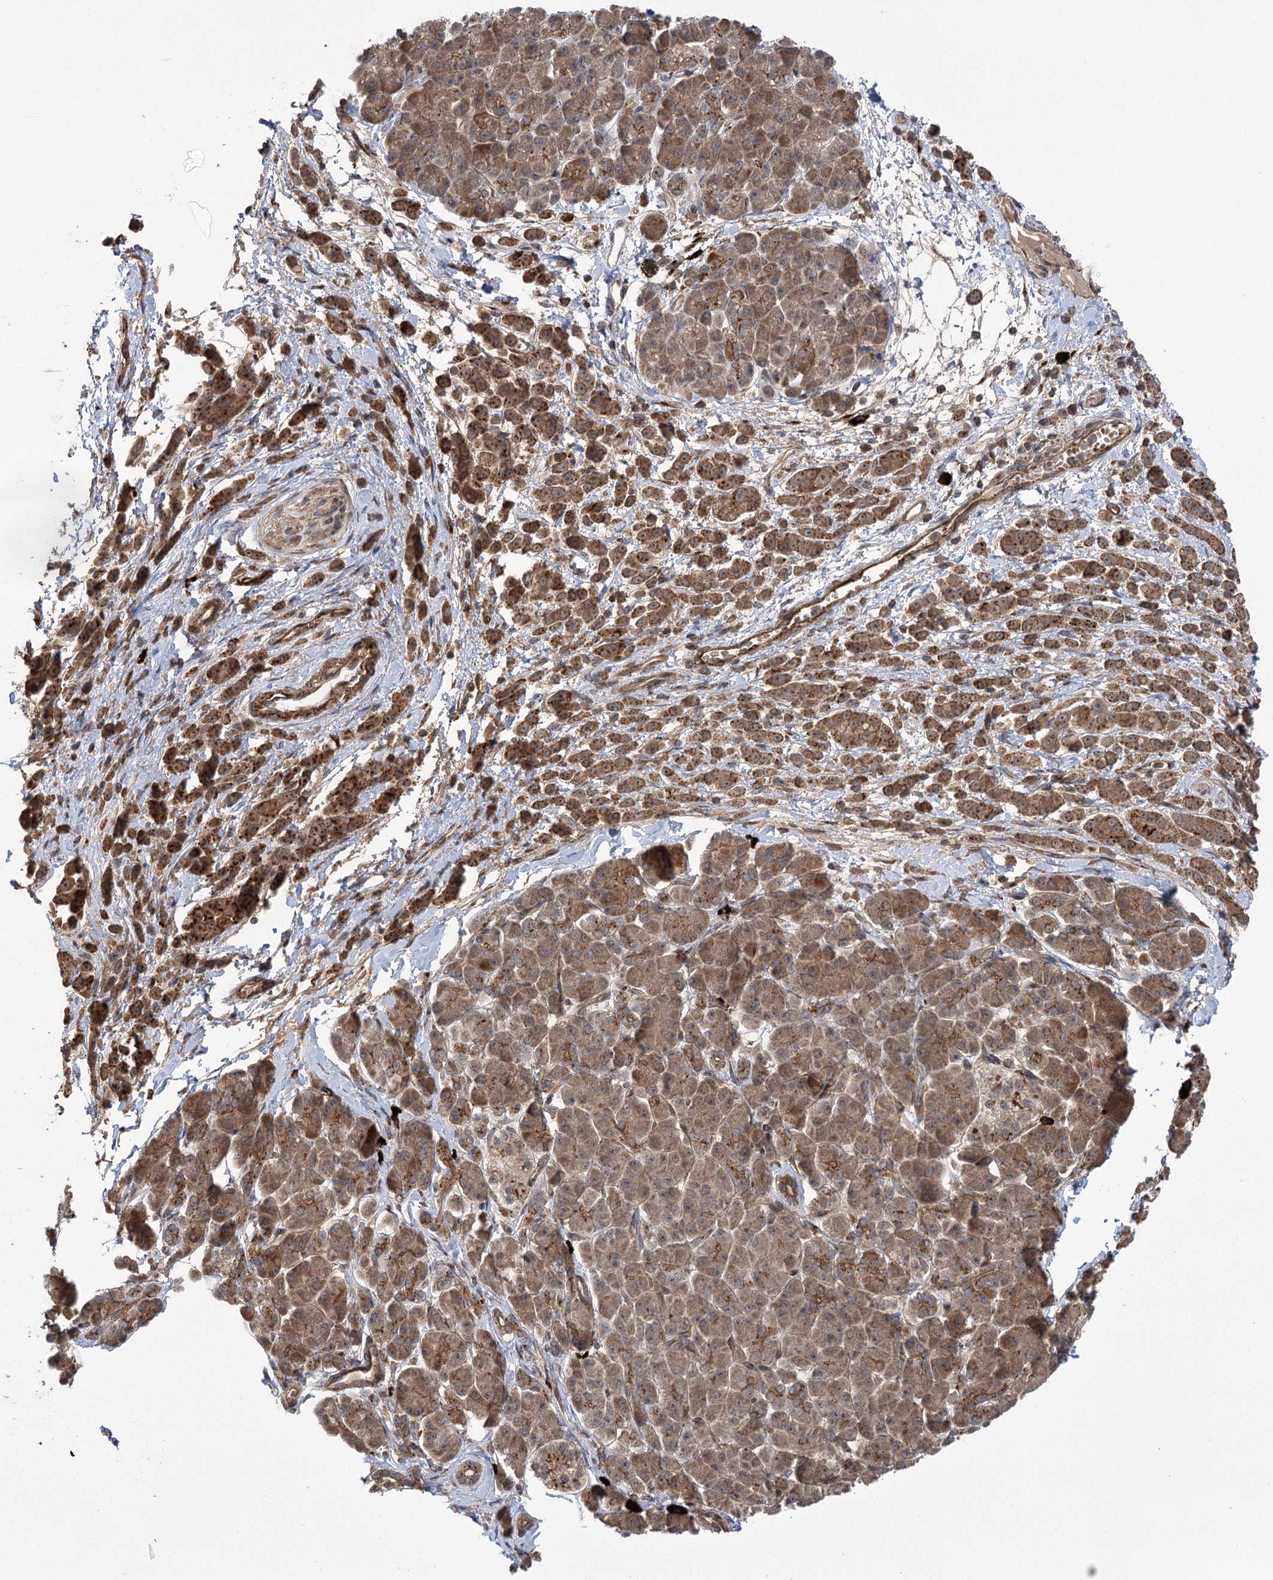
{"staining": {"intensity": "strong", "quantity": ">75%", "location": "cytoplasmic/membranous,nuclear"}, "tissue": "pancreatic cancer", "cell_type": "Tumor cells", "image_type": "cancer", "snomed": [{"axis": "morphology", "description": "Normal tissue, NOS"}, {"axis": "morphology", "description": "Adenocarcinoma, NOS"}, {"axis": "topography", "description": "Pancreas"}], "caption": "The immunohistochemical stain shows strong cytoplasmic/membranous and nuclear staining in tumor cells of adenocarcinoma (pancreatic) tissue.", "gene": "CARD19", "patient": {"sex": "female", "age": 64}}